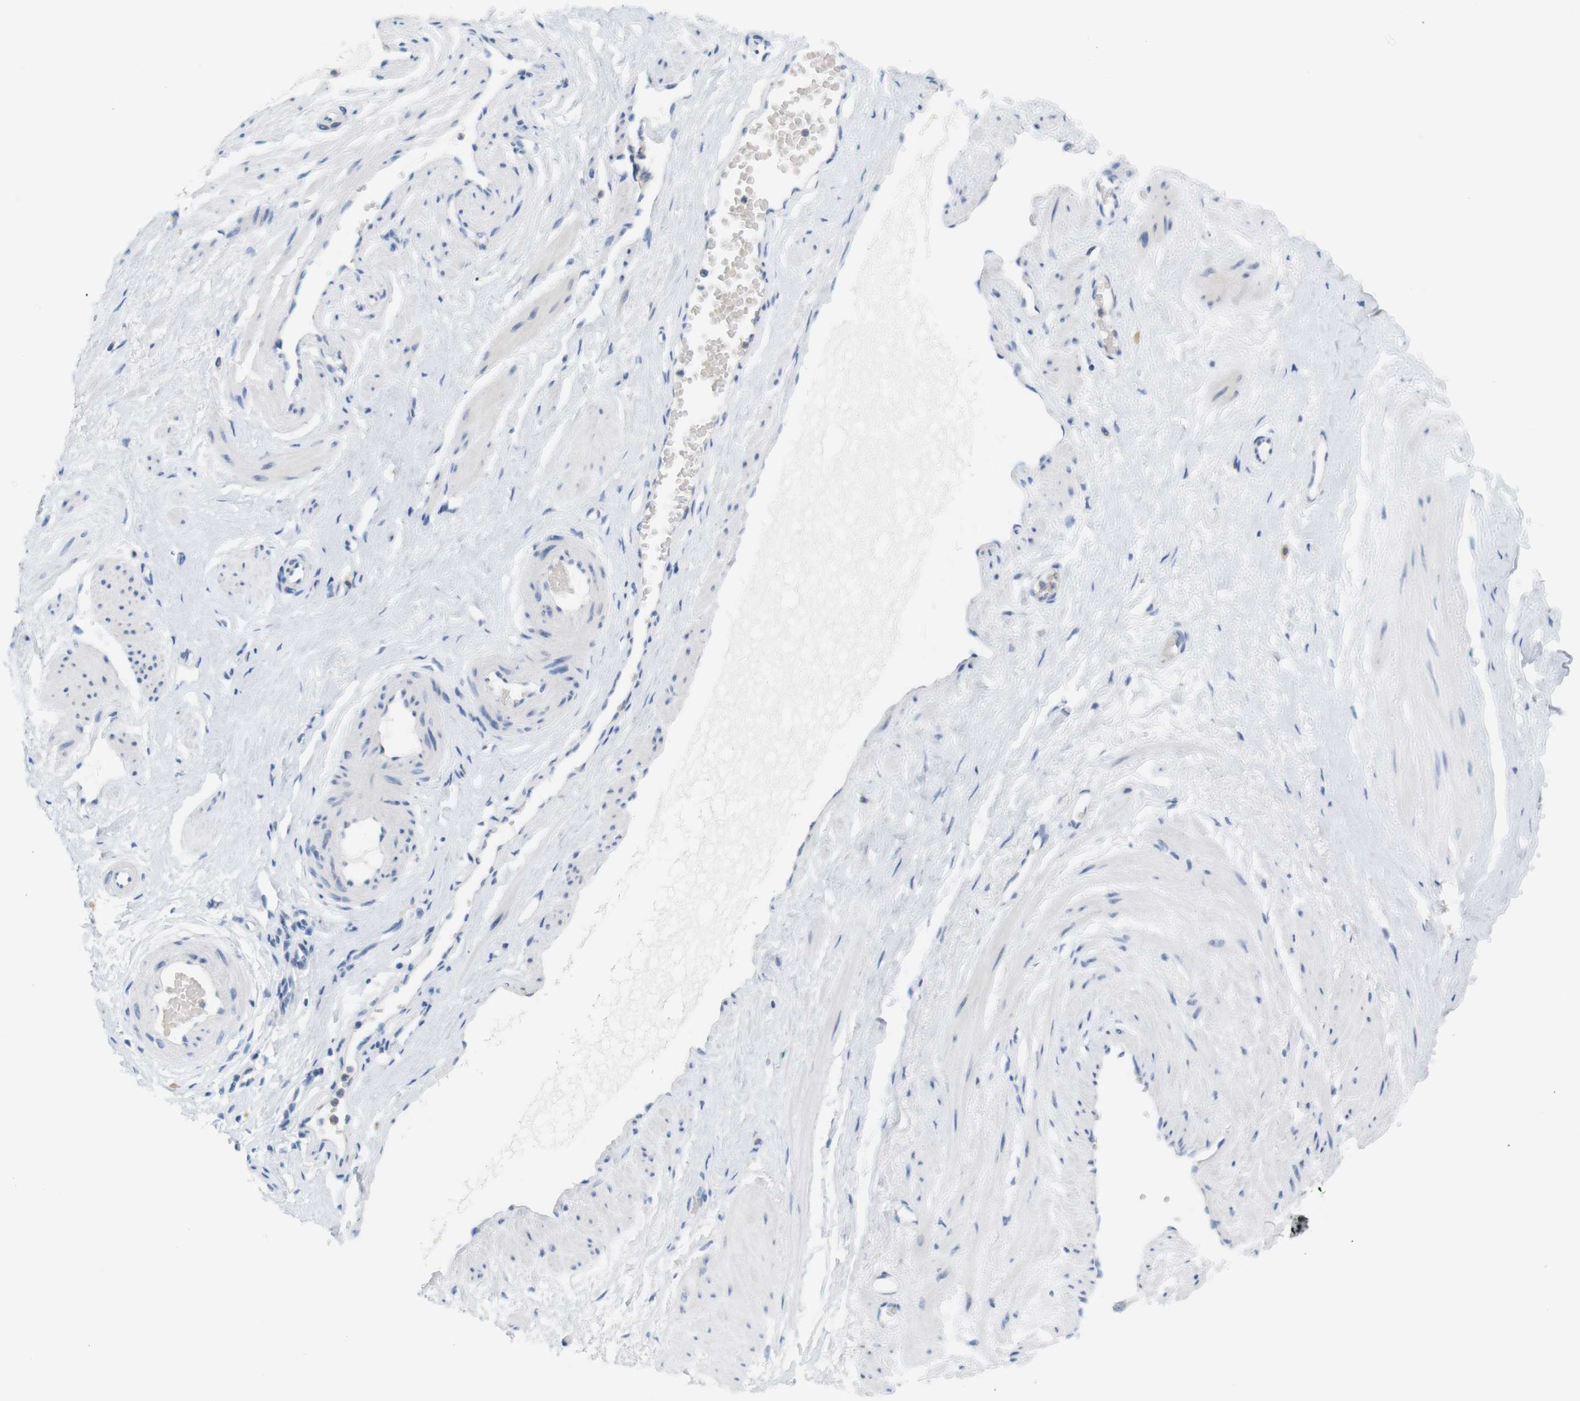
{"staining": {"intensity": "negative", "quantity": "none", "location": "none"}, "tissue": "adipose tissue", "cell_type": "Adipocytes", "image_type": "normal", "snomed": [{"axis": "morphology", "description": "Normal tissue, NOS"}, {"axis": "topography", "description": "Soft tissue"}, {"axis": "topography", "description": "Vascular tissue"}], "caption": "This is an IHC histopathology image of unremarkable human adipose tissue. There is no staining in adipocytes.", "gene": "LRRK2", "patient": {"sex": "female", "age": 35}}